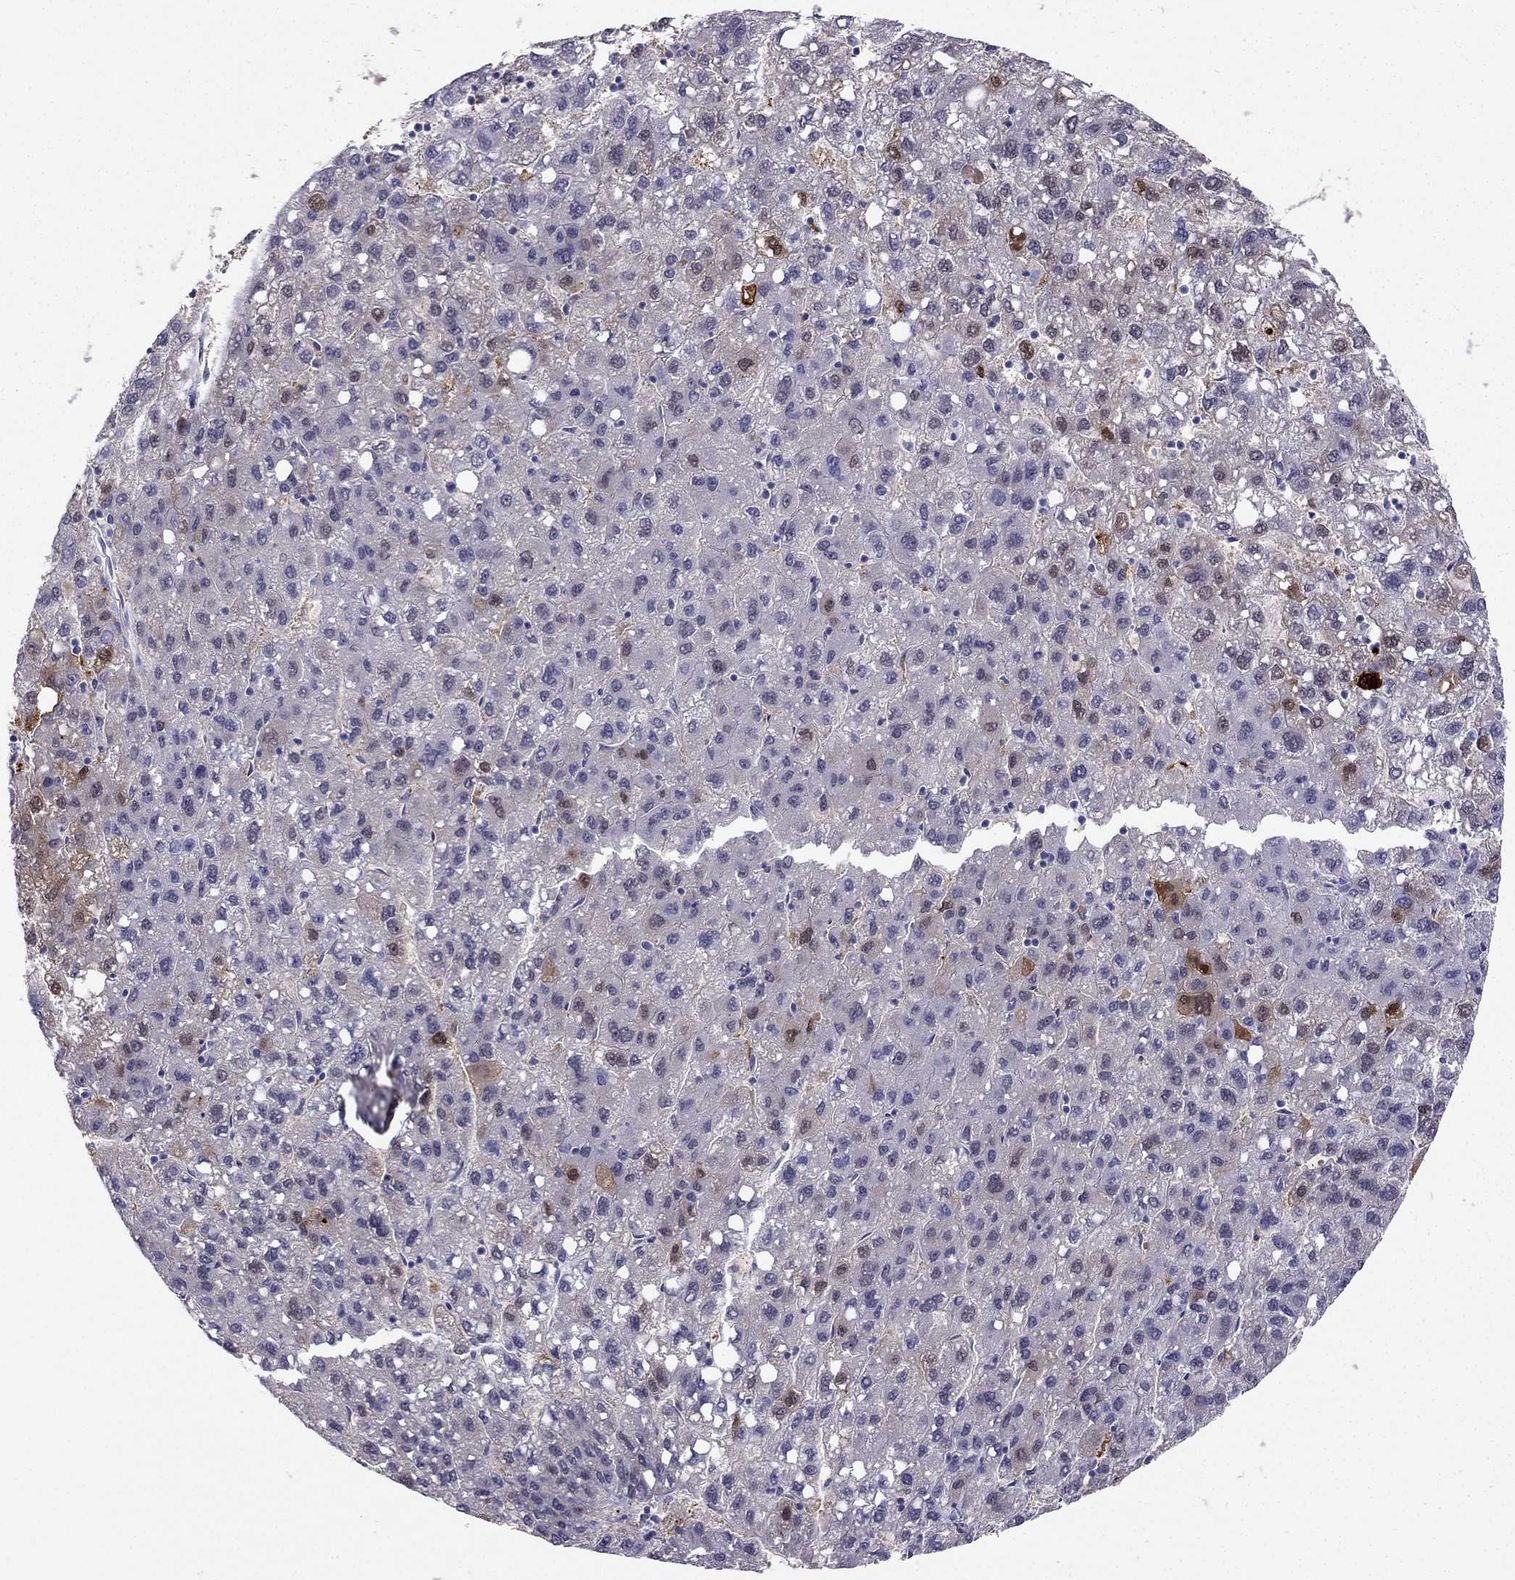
{"staining": {"intensity": "moderate", "quantity": "<25%", "location": "cytoplasmic/membranous,nuclear"}, "tissue": "liver cancer", "cell_type": "Tumor cells", "image_type": "cancer", "snomed": [{"axis": "morphology", "description": "Carcinoma, Hepatocellular, NOS"}, {"axis": "topography", "description": "Liver"}], "caption": "Moderate cytoplasmic/membranous and nuclear expression is present in about <25% of tumor cells in hepatocellular carcinoma (liver).", "gene": "RSPH14", "patient": {"sex": "female", "age": 82}}